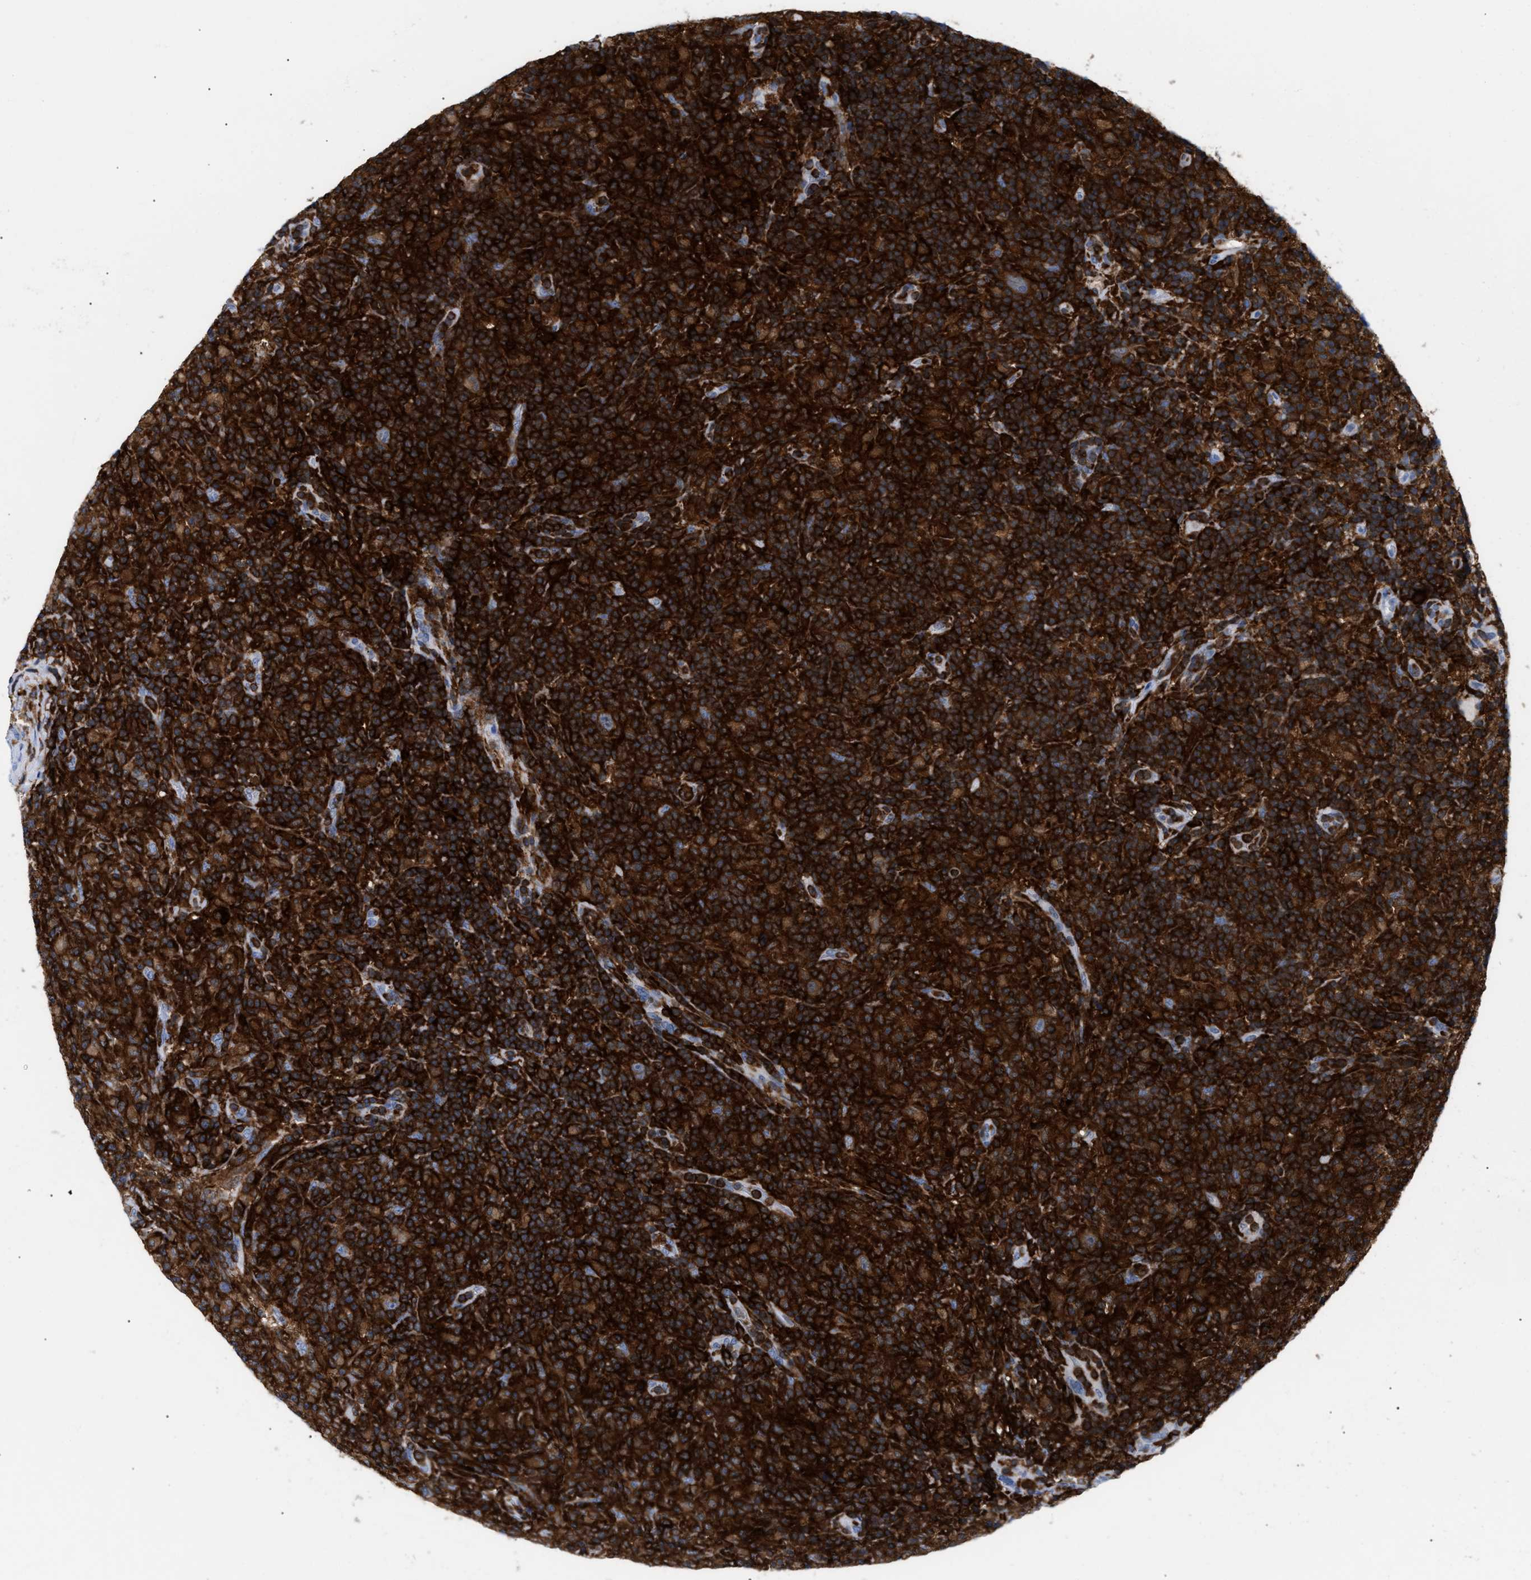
{"staining": {"intensity": "strong", "quantity": ">75%", "location": "cytoplasmic/membranous"}, "tissue": "lymphoma", "cell_type": "Tumor cells", "image_type": "cancer", "snomed": [{"axis": "morphology", "description": "Hodgkin's disease, NOS"}, {"axis": "topography", "description": "Lymph node"}], "caption": "This photomicrograph shows immunohistochemistry (IHC) staining of human lymphoma, with high strong cytoplasmic/membranous staining in approximately >75% of tumor cells.", "gene": "LCP1", "patient": {"sex": "male", "age": 70}}